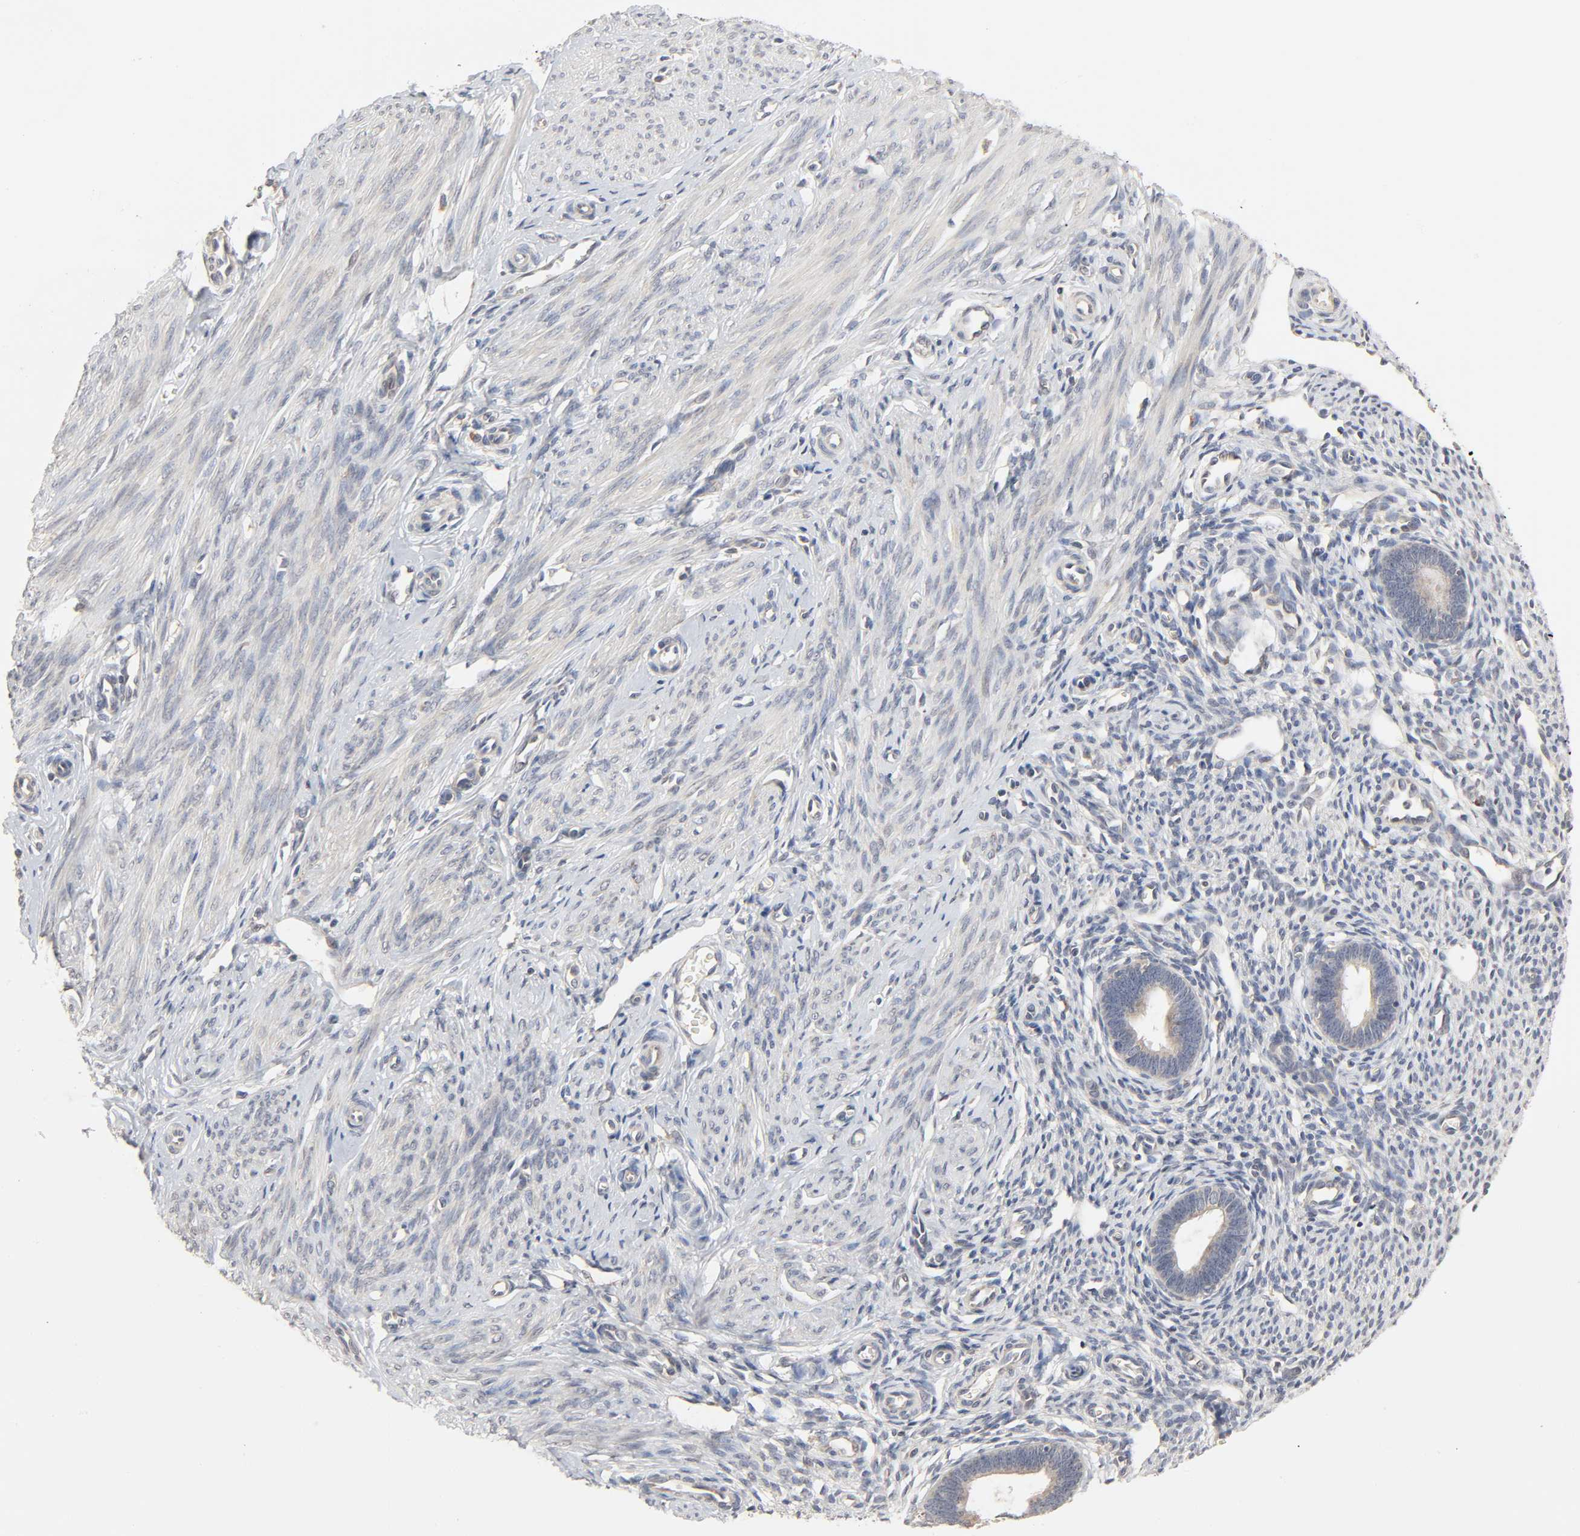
{"staining": {"intensity": "weak", "quantity": "<25%", "location": "cytoplasmic/membranous"}, "tissue": "endometrium", "cell_type": "Cells in endometrial stroma", "image_type": "normal", "snomed": [{"axis": "morphology", "description": "Normal tissue, NOS"}, {"axis": "topography", "description": "Endometrium"}], "caption": "A high-resolution histopathology image shows IHC staining of normal endometrium, which exhibits no significant expression in cells in endometrial stroma. (DAB (3,3'-diaminobenzidine) immunohistochemistry with hematoxylin counter stain).", "gene": "CLEC4E", "patient": {"sex": "female", "age": 27}}